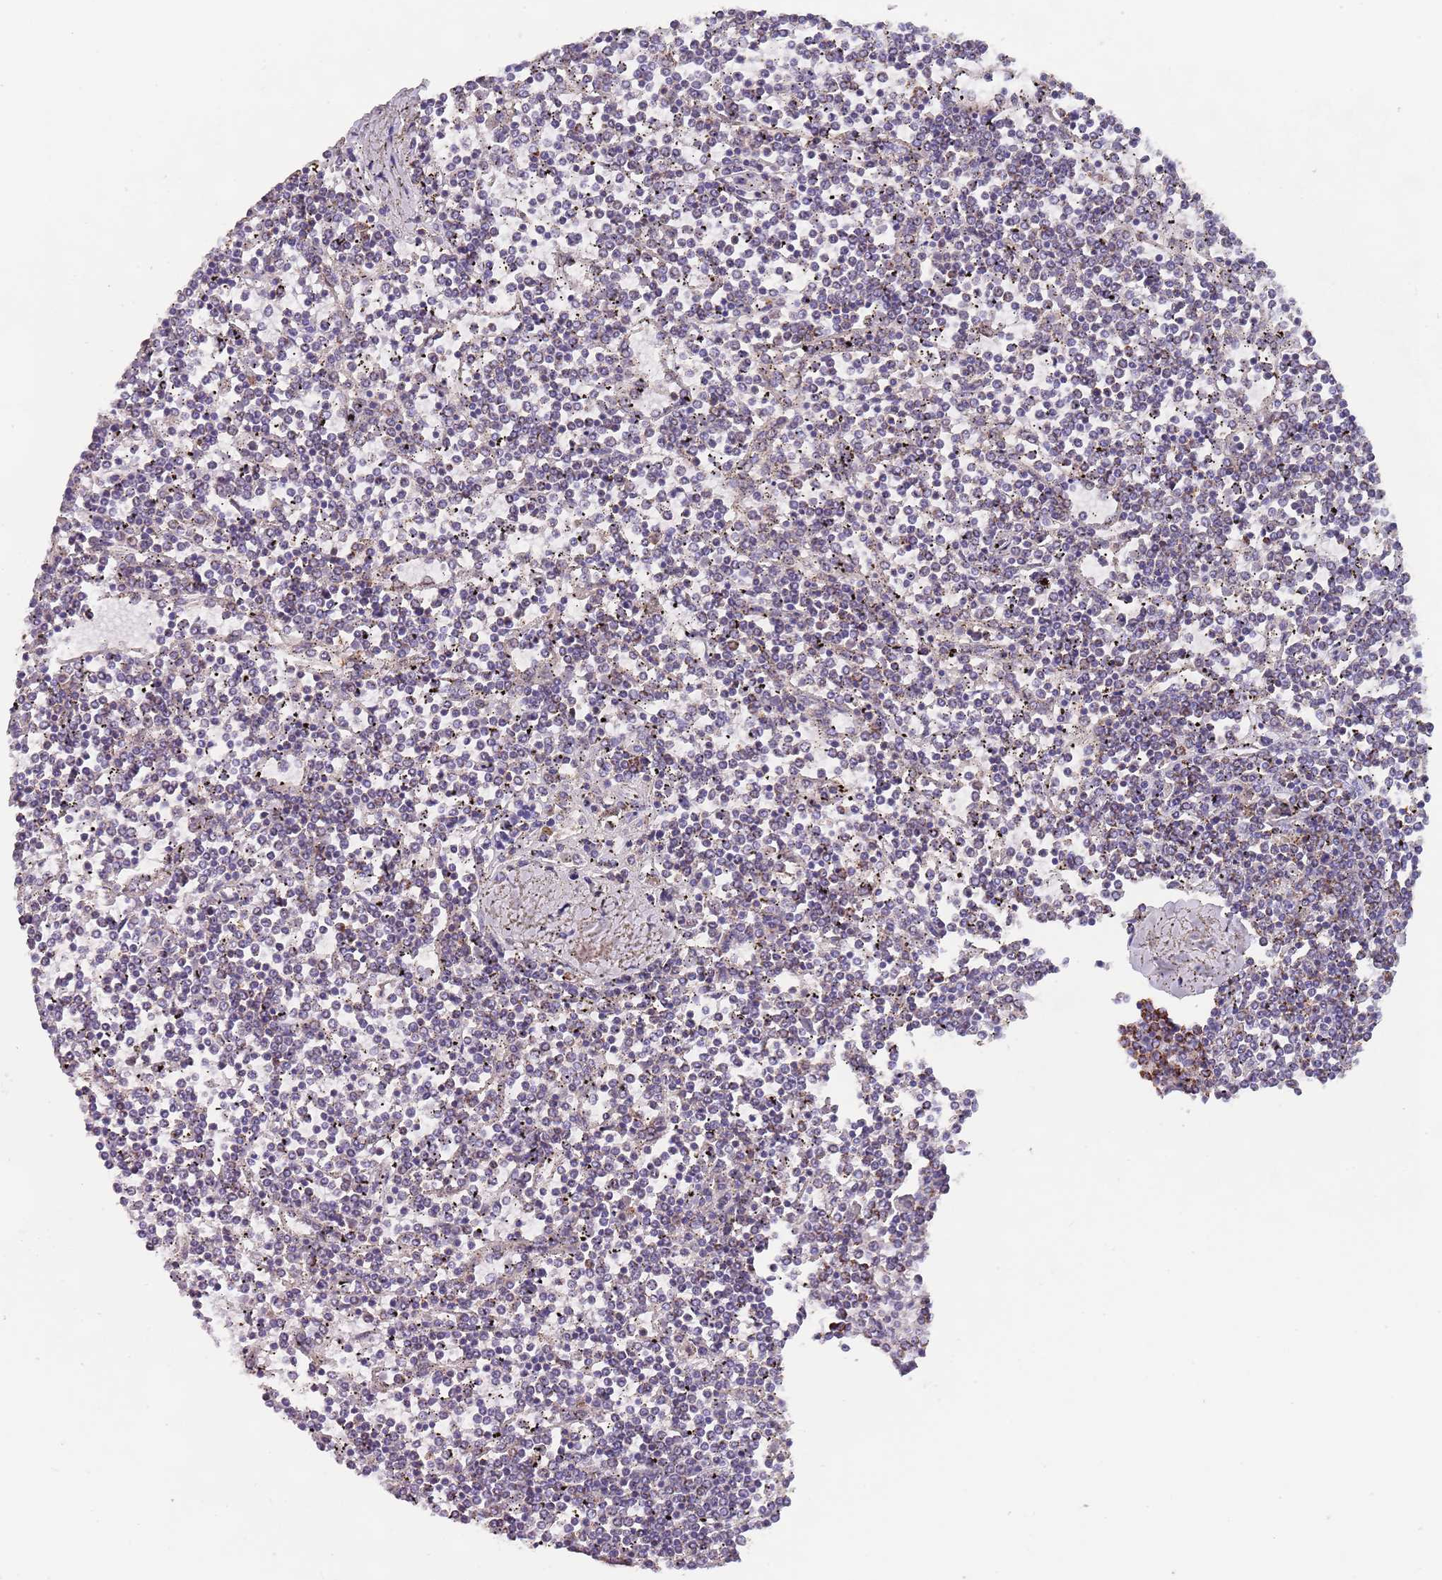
{"staining": {"intensity": "weak", "quantity": "<25%", "location": "cytoplasmic/membranous"}, "tissue": "lymphoma", "cell_type": "Tumor cells", "image_type": "cancer", "snomed": [{"axis": "morphology", "description": "Malignant lymphoma, non-Hodgkin's type, Low grade"}, {"axis": "topography", "description": "Spleen"}], "caption": "DAB (3,3'-diaminobenzidine) immunohistochemical staining of human lymphoma displays no significant staining in tumor cells.", "gene": "PGP", "patient": {"sex": "female", "age": 19}}